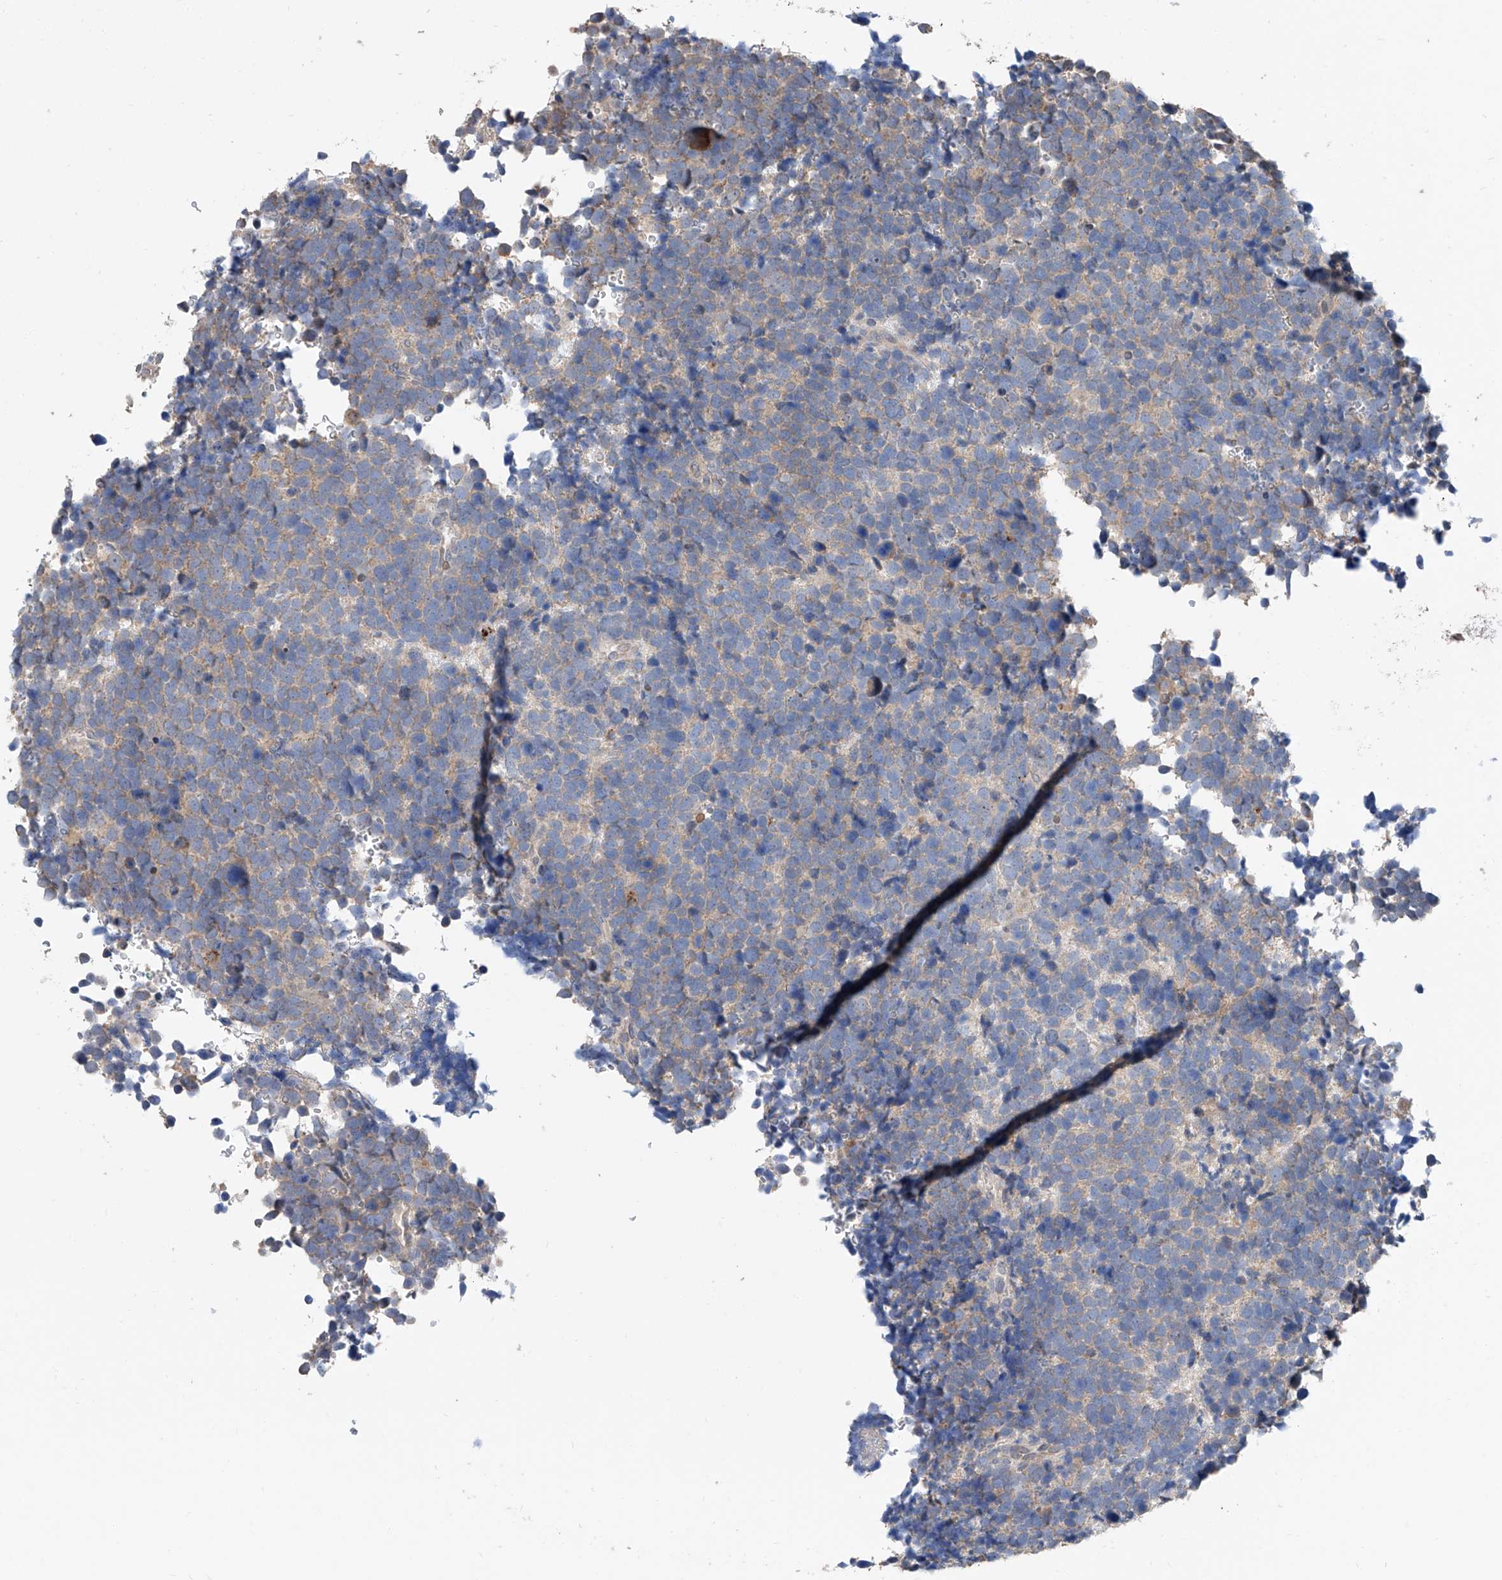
{"staining": {"intensity": "negative", "quantity": "none", "location": "none"}, "tissue": "urothelial cancer", "cell_type": "Tumor cells", "image_type": "cancer", "snomed": [{"axis": "morphology", "description": "Urothelial carcinoma, High grade"}, {"axis": "topography", "description": "Urinary bladder"}], "caption": "High power microscopy photomicrograph of an immunohistochemistry photomicrograph of high-grade urothelial carcinoma, revealing no significant positivity in tumor cells. (Stains: DAB (3,3'-diaminobenzidine) immunohistochemistry (IHC) with hematoxylin counter stain, Microscopy: brightfield microscopy at high magnification).", "gene": "MAGEE2", "patient": {"sex": "female", "age": 82}}